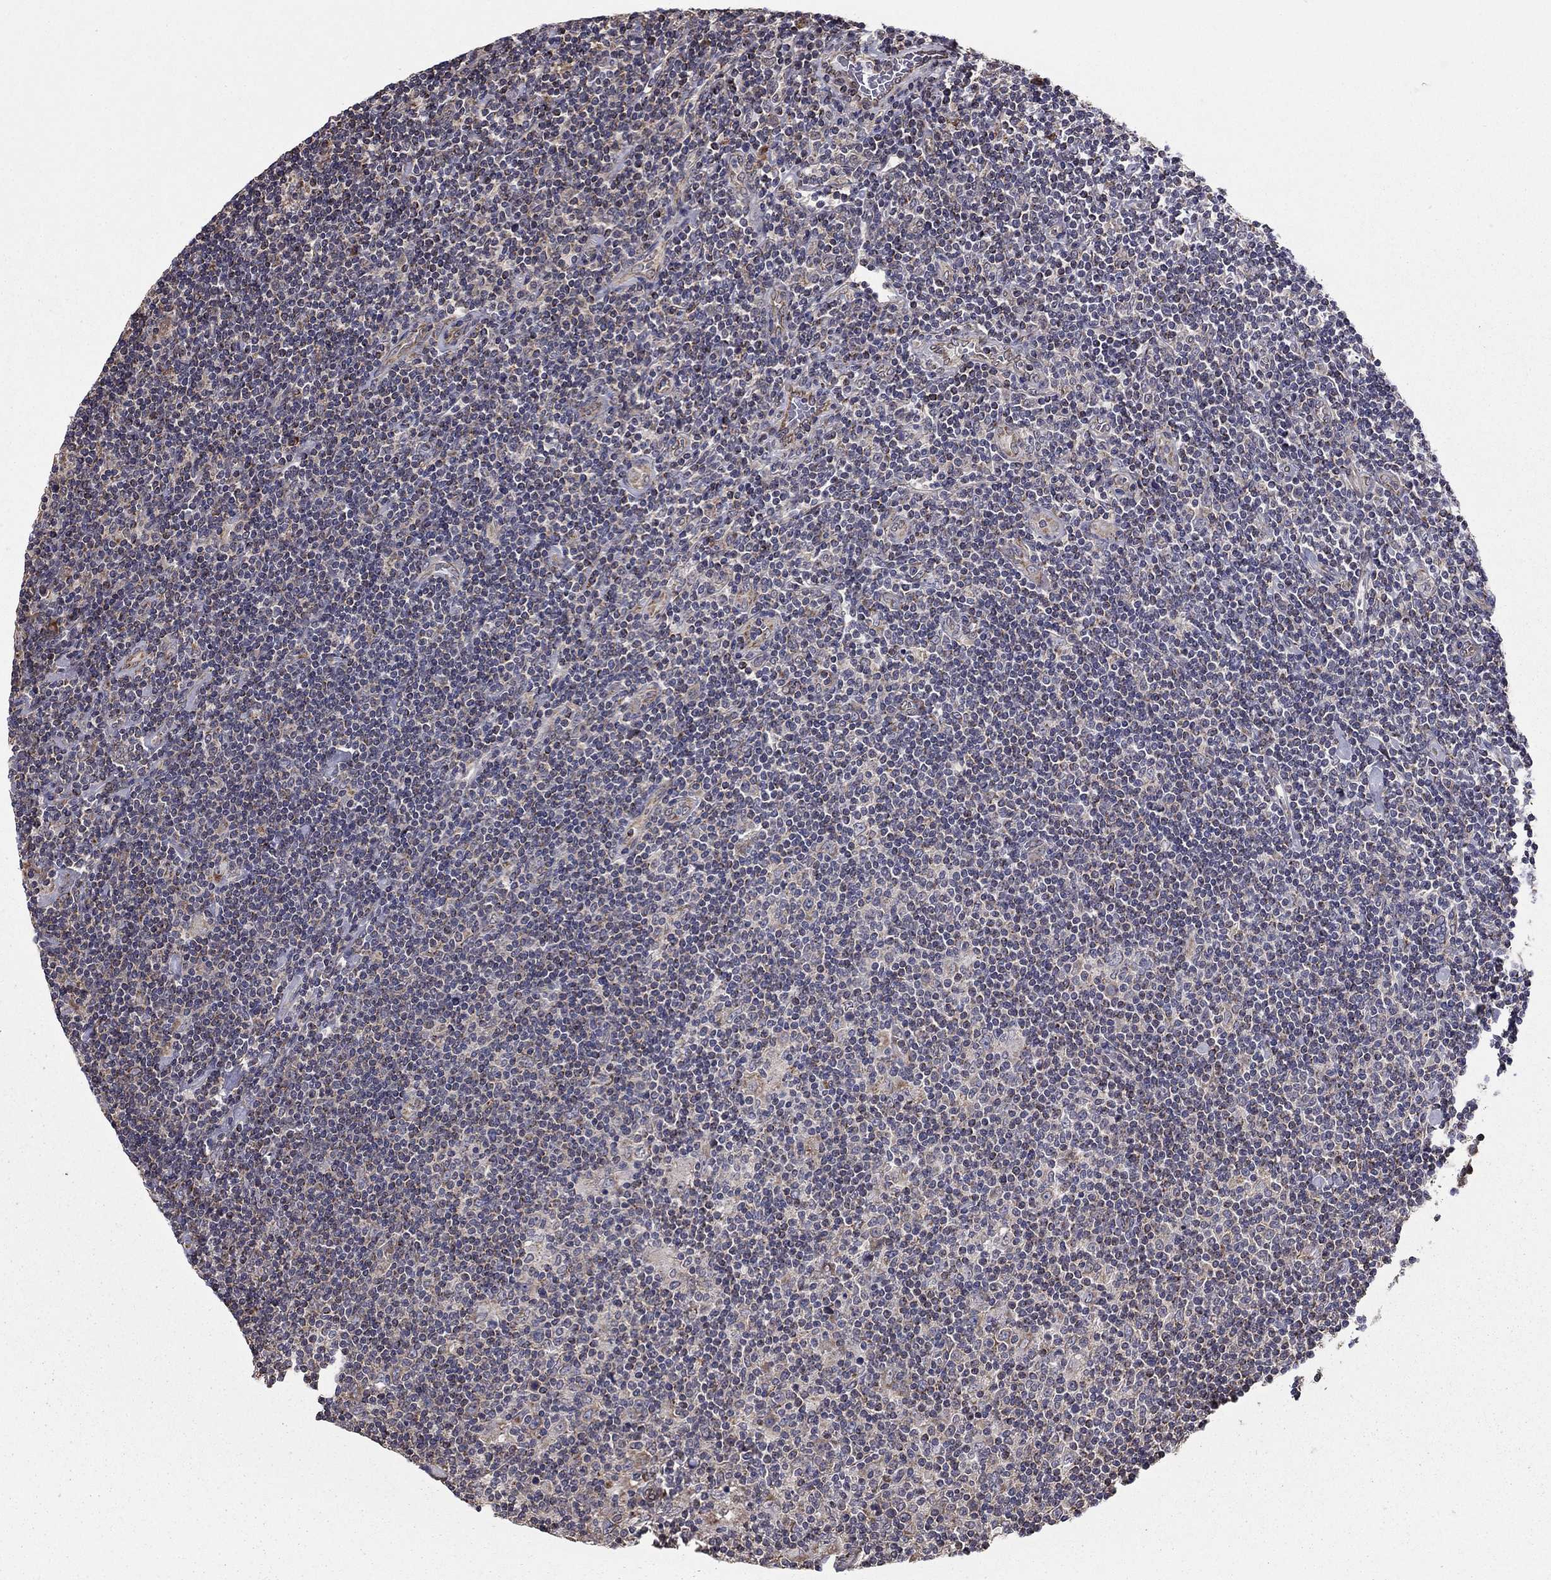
{"staining": {"intensity": "negative", "quantity": "none", "location": "none"}, "tissue": "lymphoma", "cell_type": "Tumor cells", "image_type": "cancer", "snomed": [{"axis": "morphology", "description": "Hodgkin's disease, NOS"}, {"axis": "topography", "description": "Lymph node"}], "caption": "Human lymphoma stained for a protein using immunohistochemistry reveals no staining in tumor cells.", "gene": "NKIRAS1", "patient": {"sex": "male", "age": 40}}